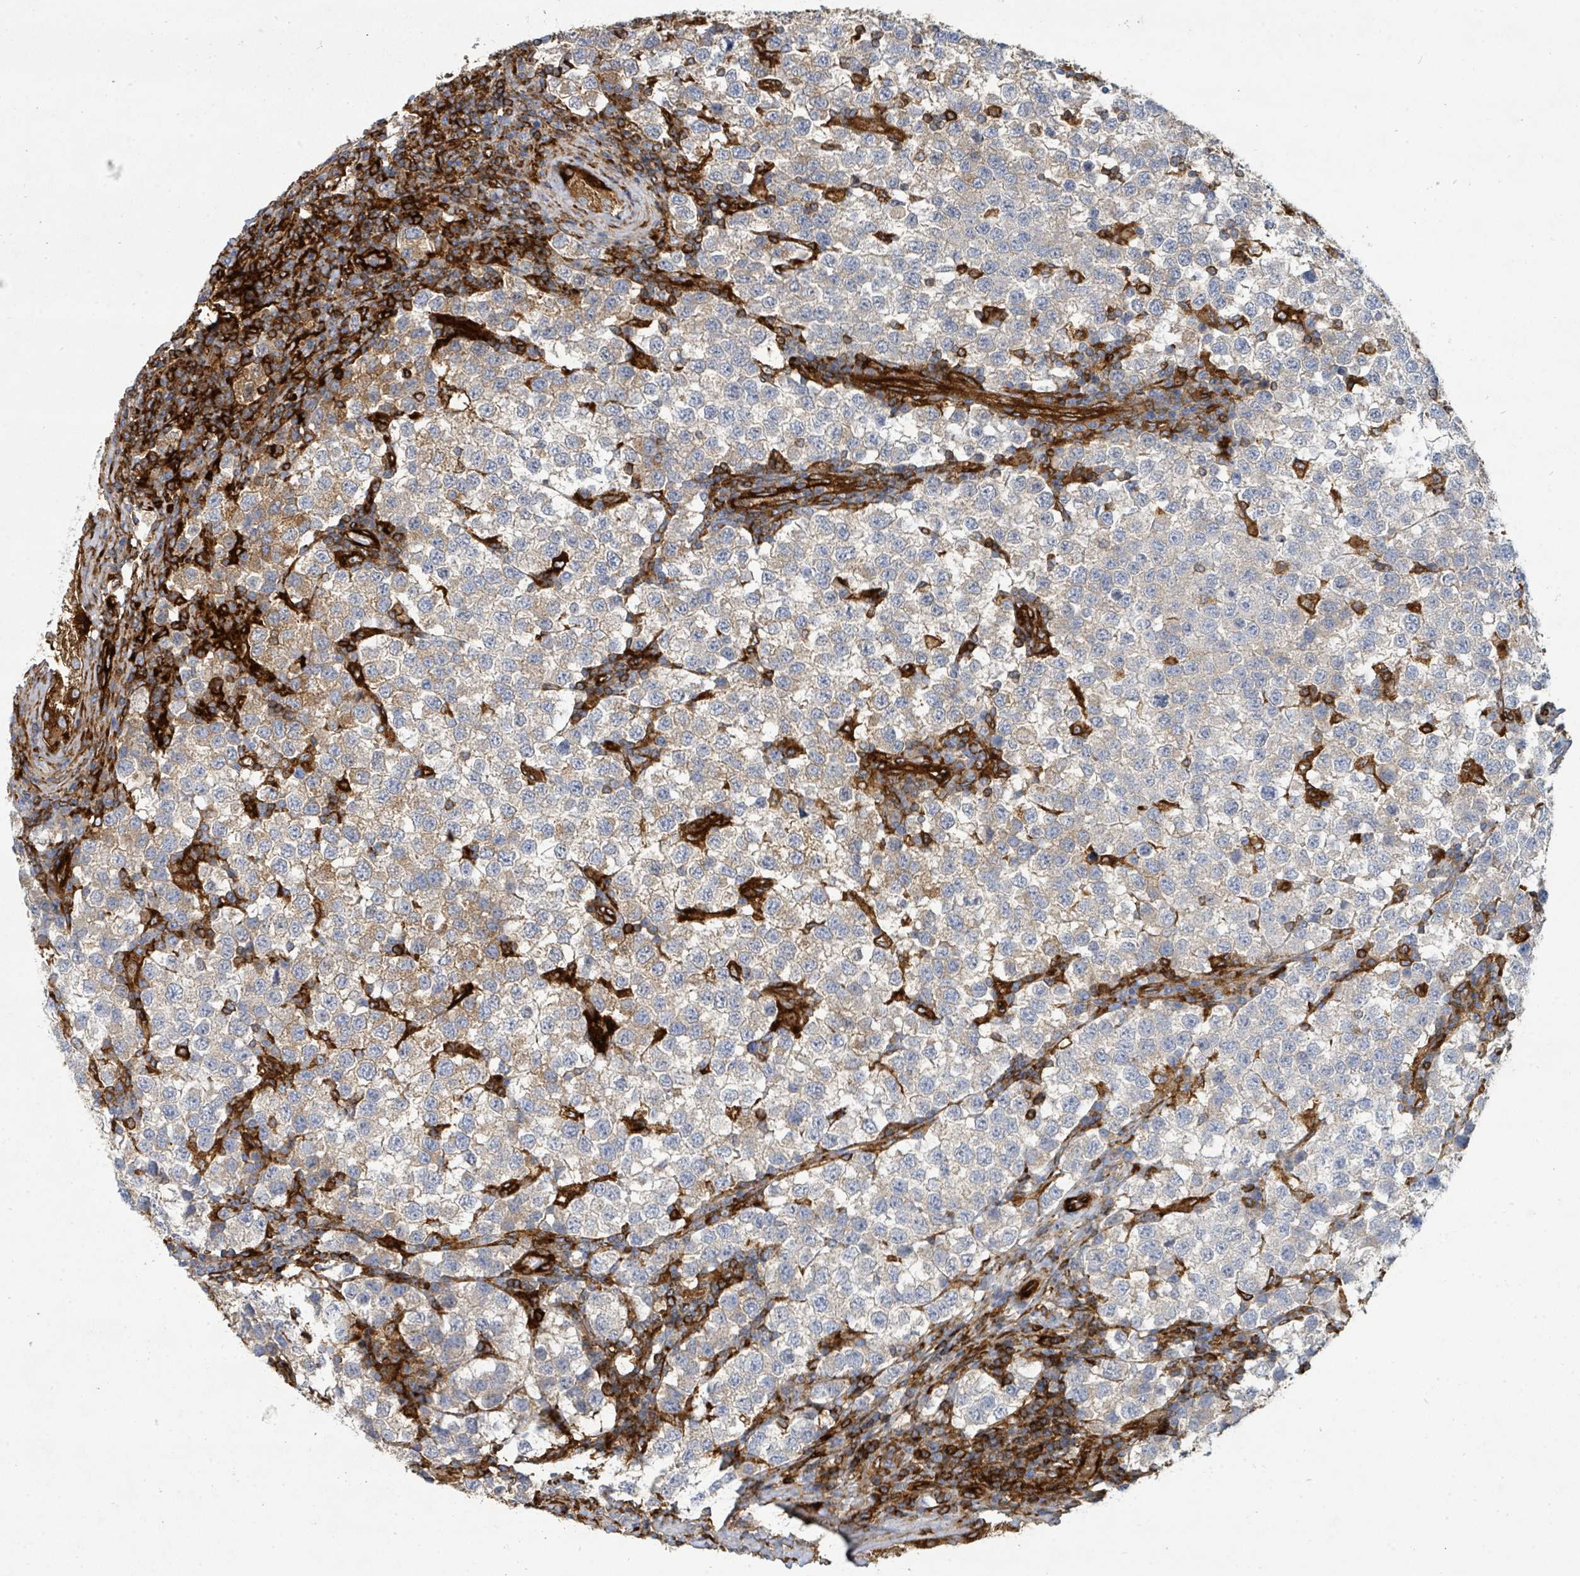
{"staining": {"intensity": "weak", "quantity": "<25%", "location": "cytoplasmic/membranous"}, "tissue": "testis cancer", "cell_type": "Tumor cells", "image_type": "cancer", "snomed": [{"axis": "morphology", "description": "Seminoma, NOS"}, {"axis": "topography", "description": "Testis"}], "caption": "IHC micrograph of neoplastic tissue: human testis cancer stained with DAB demonstrates no significant protein expression in tumor cells.", "gene": "IFIT1", "patient": {"sex": "male", "age": 34}}